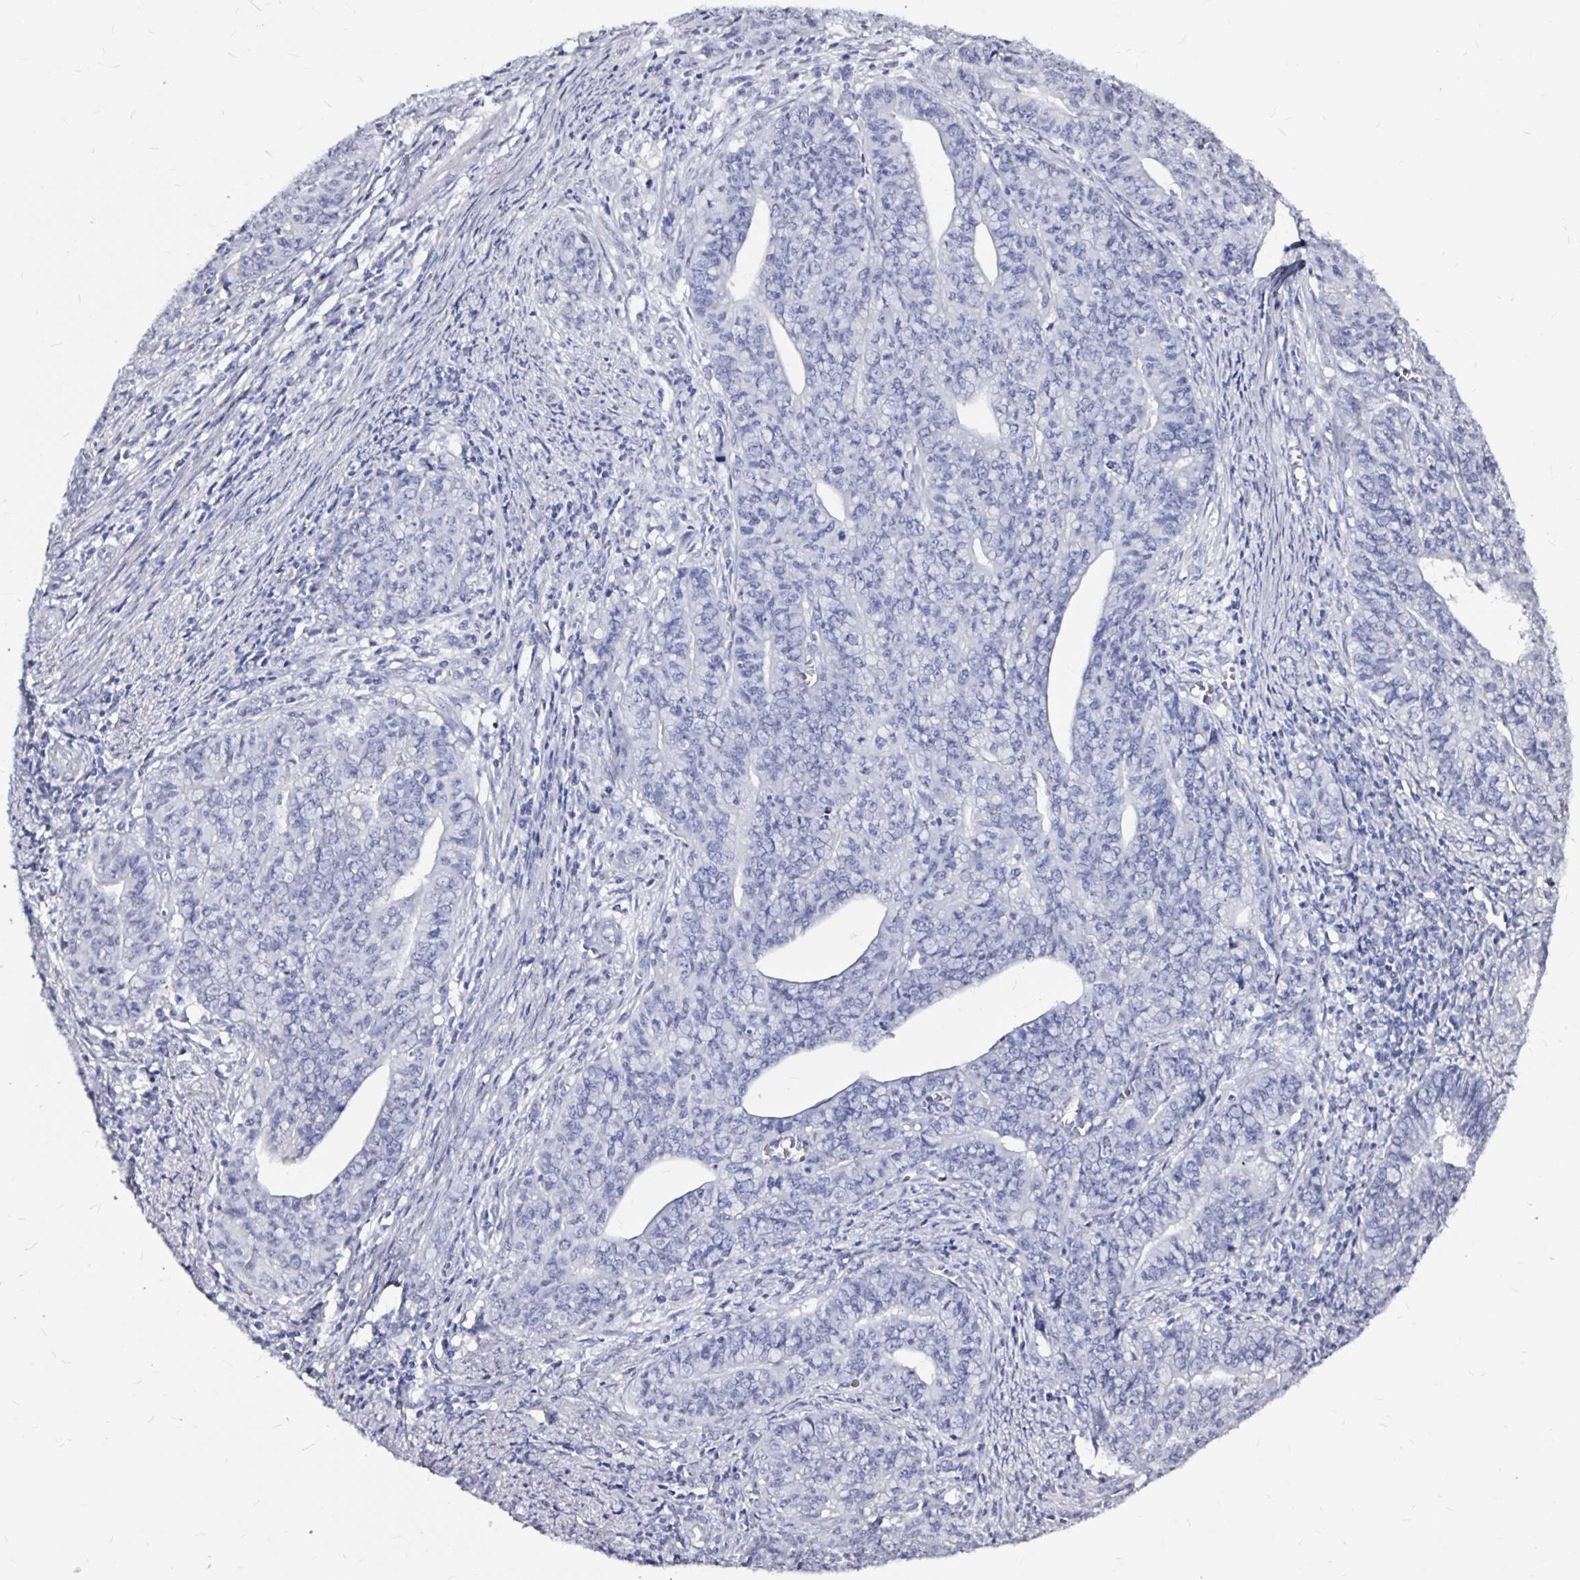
{"staining": {"intensity": "negative", "quantity": "none", "location": "none"}, "tissue": "endometrial cancer", "cell_type": "Tumor cells", "image_type": "cancer", "snomed": [{"axis": "morphology", "description": "Adenocarcinoma, NOS"}, {"axis": "topography", "description": "Endometrium"}], "caption": "Human endometrial cancer (adenocarcinoma) stained for a protein using IHC displays no staining in tumor cells.", "gene": "LUZP4", "patient": {"sex": "female", "age": 59}}